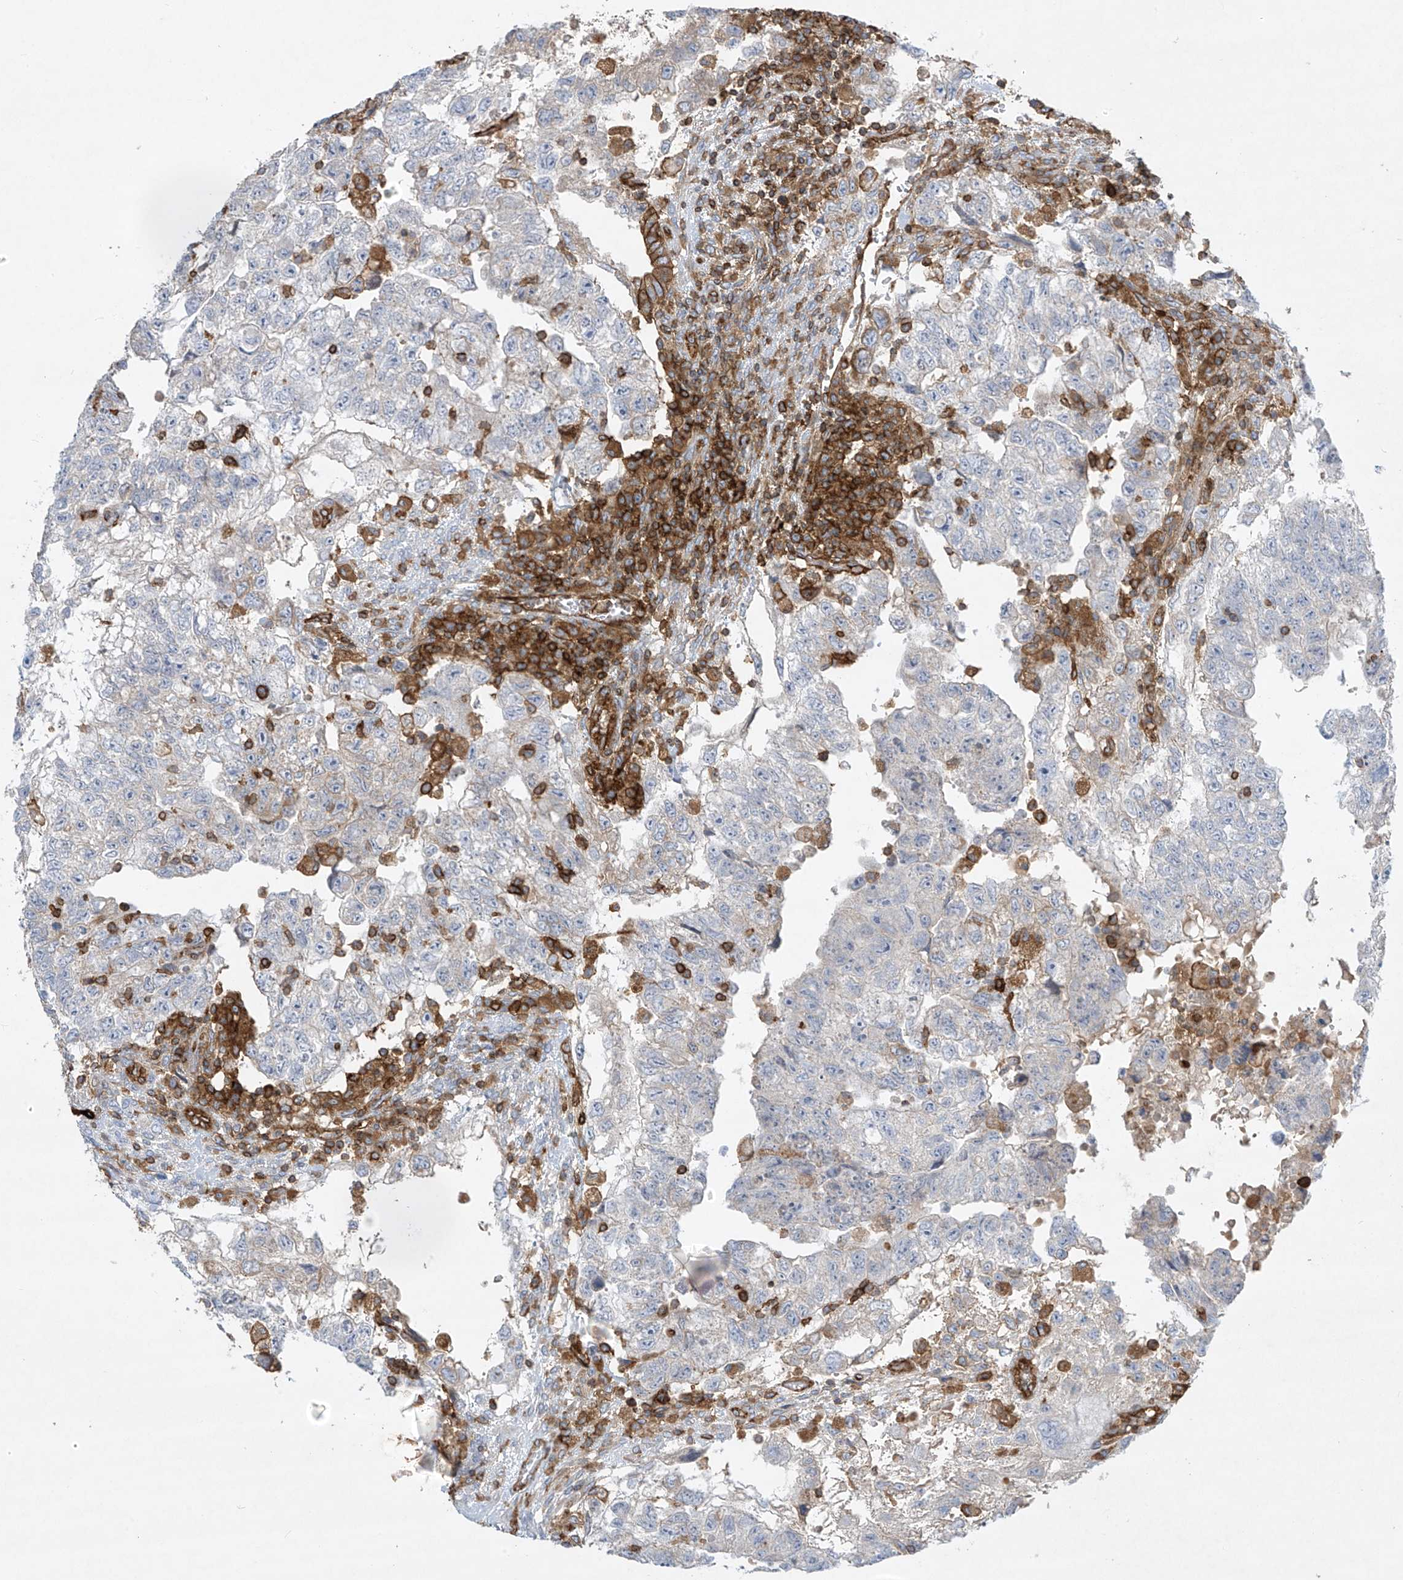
{"staining": {"intensity": "negative", "quantity": "none", "location": "none"}, "tissue": "testis cancer", "cell_type": "Tumor cells", "image_type": "cancer", "snomed": [{"axis": "morphology", "description": "Carcinoma, Embryonal, NOS"}, {"axis": "topography", "description": "Testis"}], "caption": "DAB immunohistochemical staining of human testis cancer (embryonal carcinoma) shows no significant positivity in tumor cells.", "gene": "HLA-E", "patient": {"sex": "male", "age": 36}}